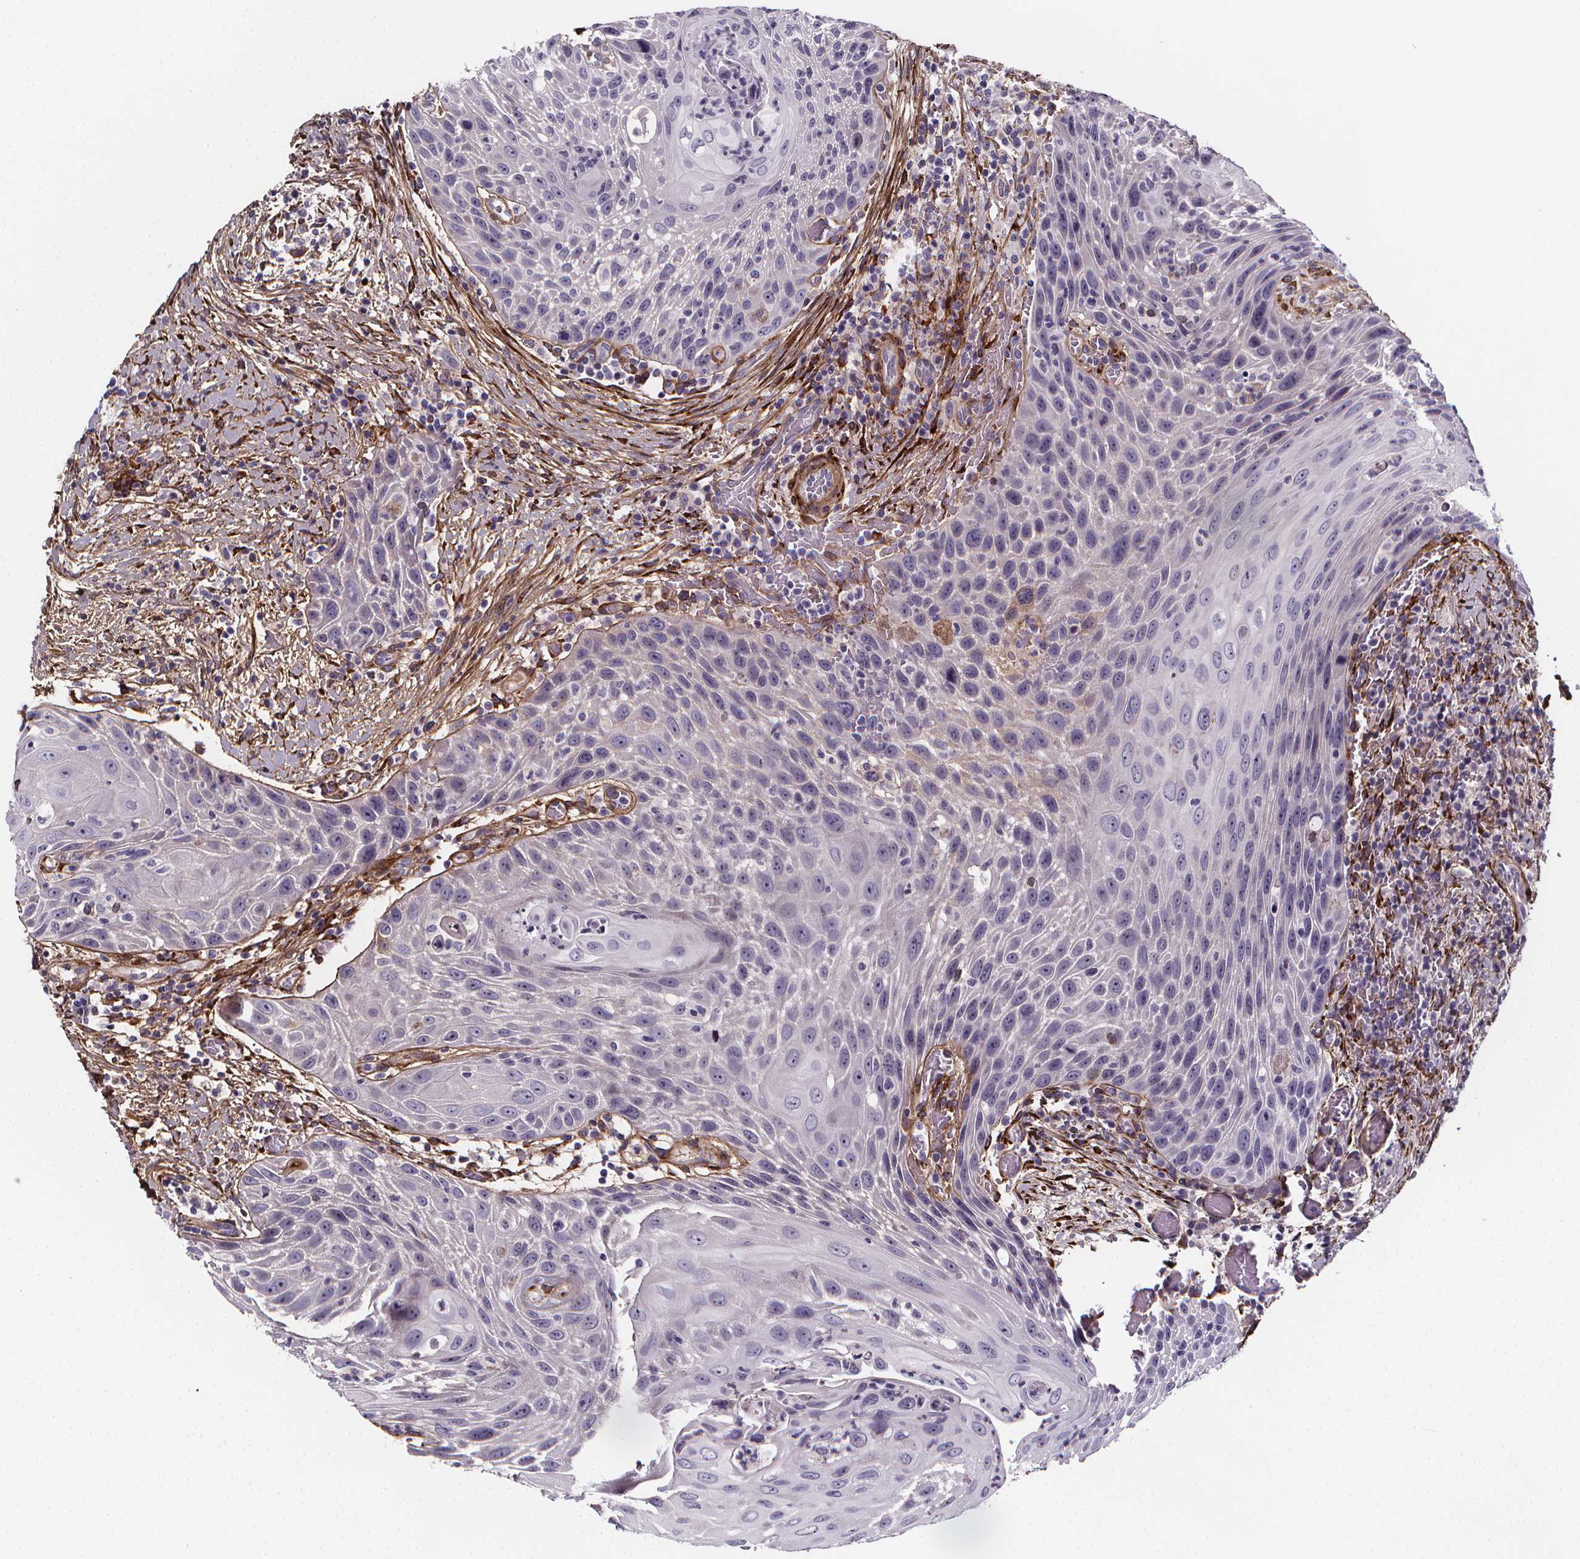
{"staining": {"intensity": "negative", "quantity": "none", "location": "none"}, "tissue": "head and neck cancer", "cell_type": "Tumor cells", "image_type": "cancer", "snomed": [{"axis": "morphology", "description": "Squamous cell carcinoma, NOS"}, {"axis": "topography", "description": "Head-Neck"}], "caption": "This micrograph is of head and neck squamous cell carcinoma stained with IHC to label a protein in brown with the nuclei are counter-stained blue. There is no positivity in tumor cells.", "gene": "AEBP1", "patient": {"sex": "male", "age": 69}}